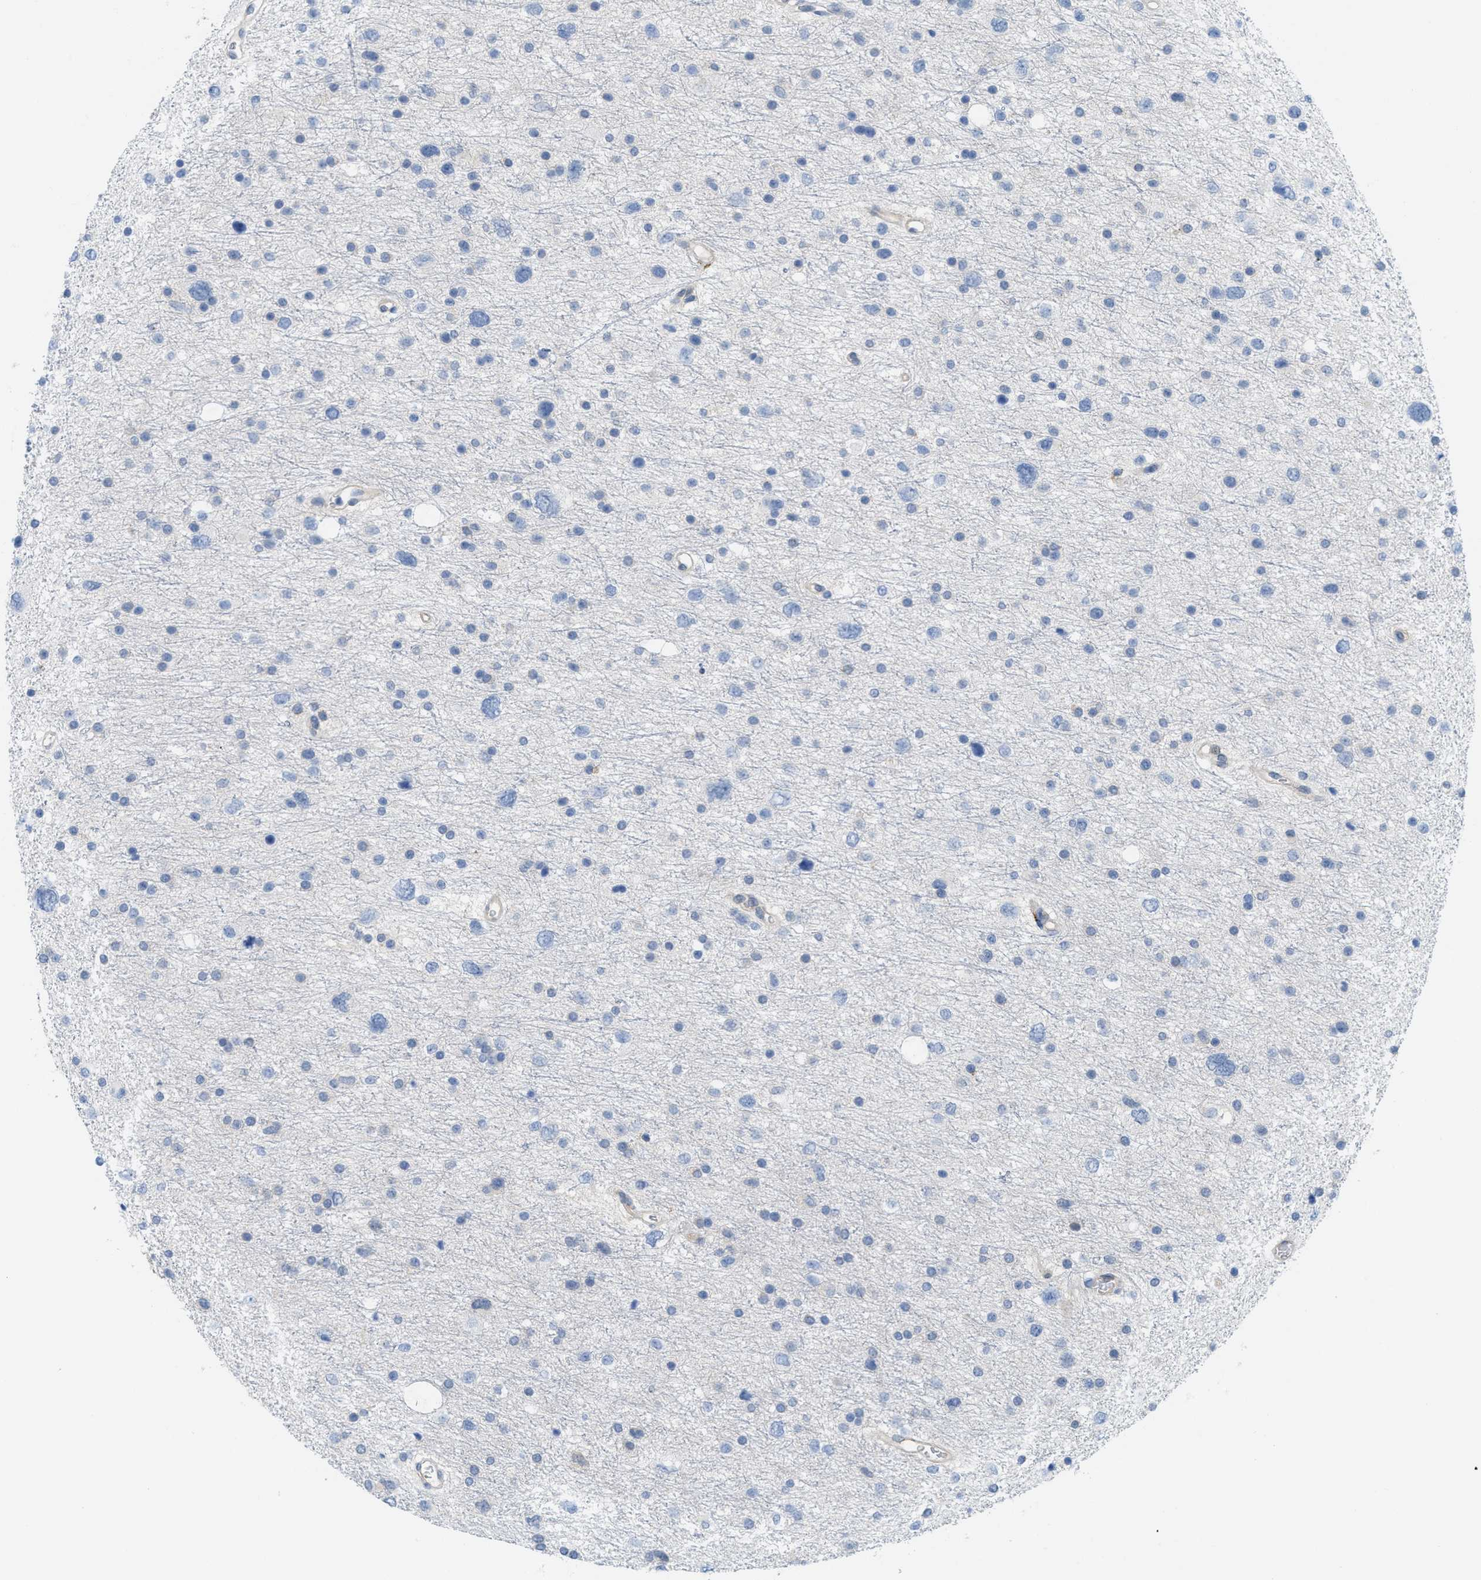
{"staining": {"intensity": "negative", "quantity": "none", "location": "none"}, "tissue": "glioma", "cell_type": "Tumor cells", "image_type": "cancer", "snomed": [{"axis": "morphology", "description": "Glioma, malignant, Low grade"}, {"axis": "topography", "description": "Brain"}], "caption": "High power microscopy image of an immunohistochemistry photomicrograph of glioma, revealing no significant expression in tumor cells.", "gene": "CSTB", "patient": {"sex": "female", "age": 37}}